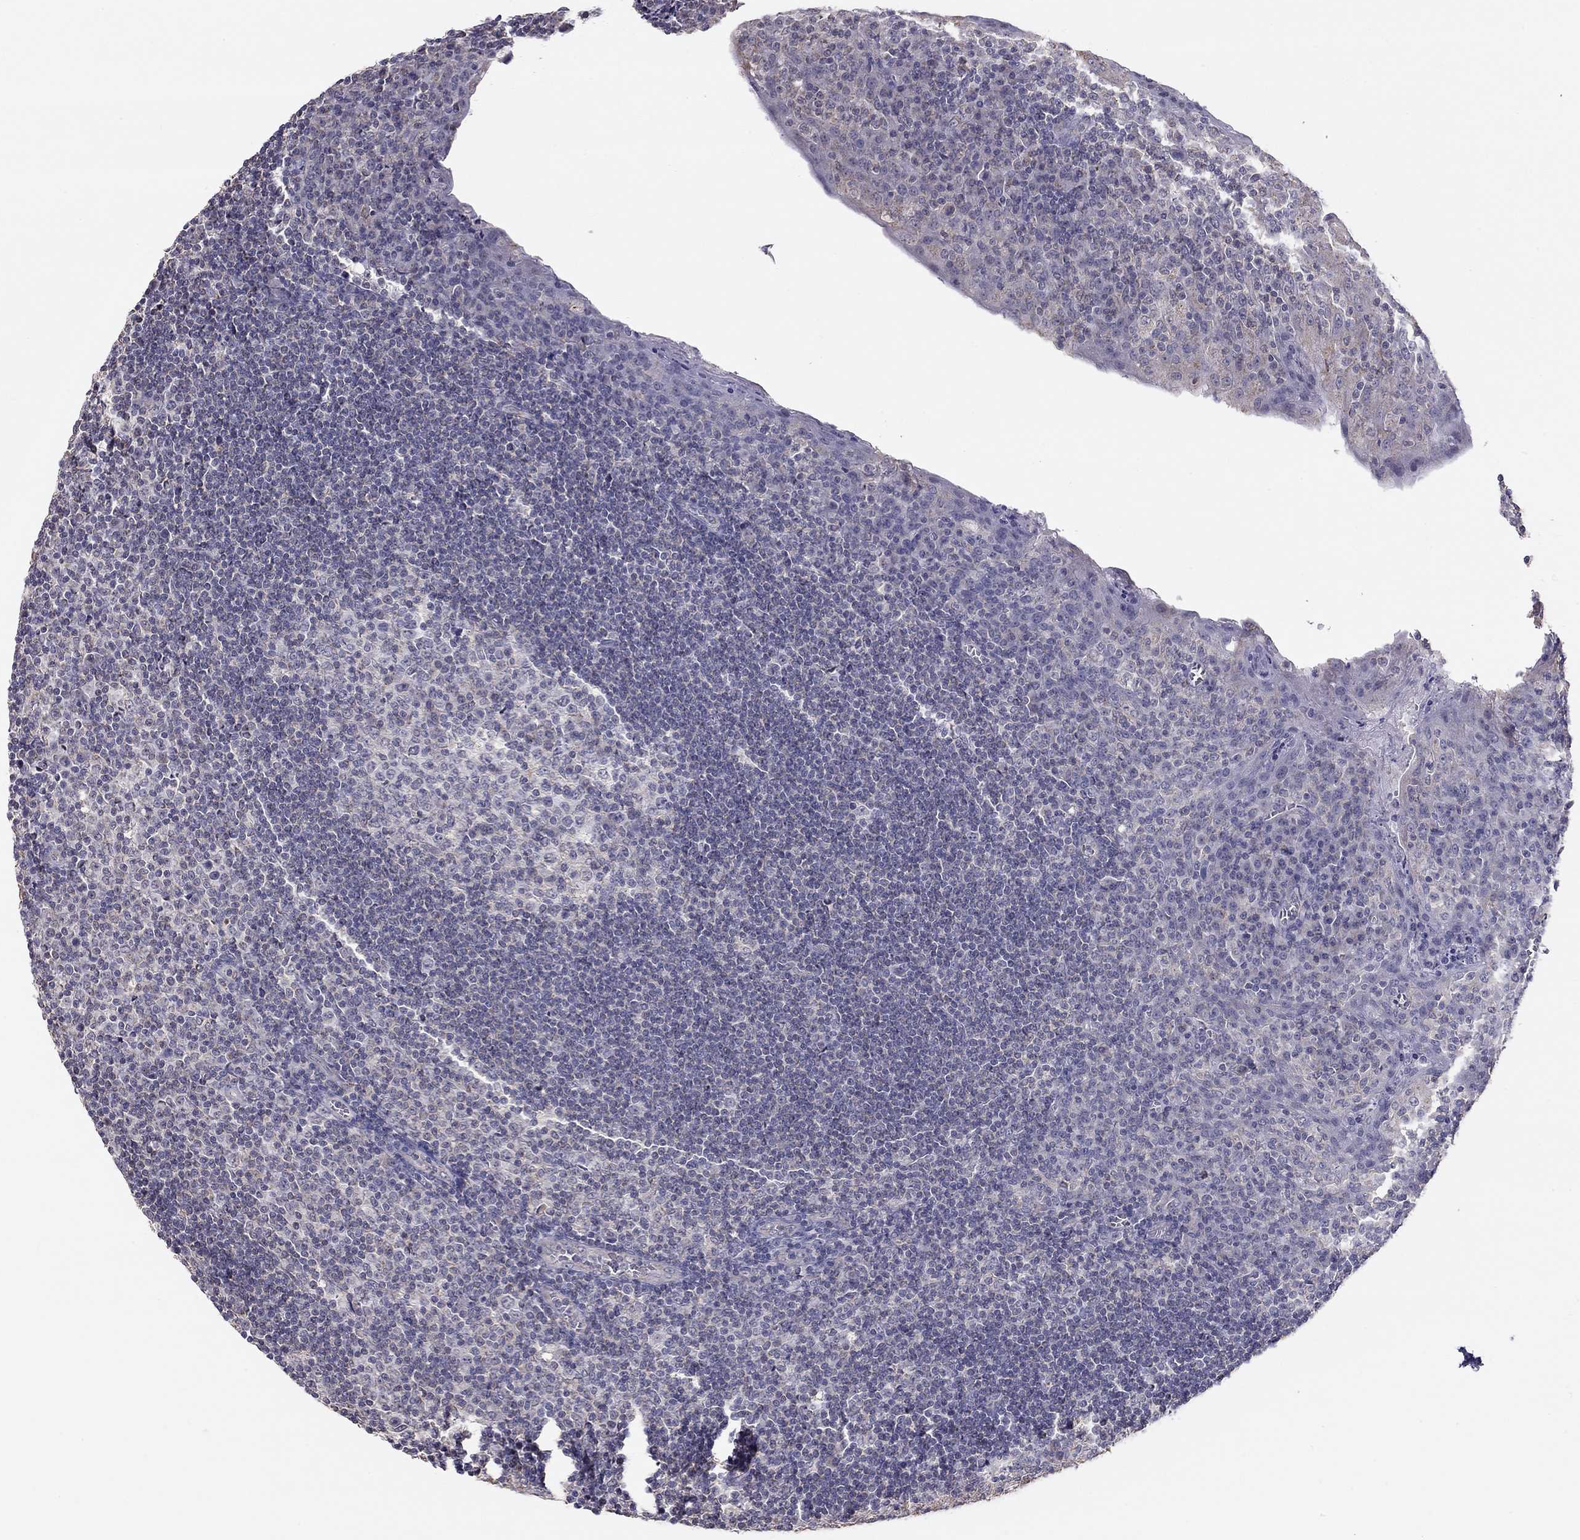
{"staining": {"intensity": "negative", "quantity": "none", "location": "none"}, "tissue": "tonsil", "cell_type": "Germinal center cells", "image_type": "normal", "snomed": [{"axis": "morphology", "description": "Normal tissue, NOS"}, {"axis": "topography", "description": "Tonsil"}], "caption": "DAB (3,3'-diaminobenzidine) immunohistochemical staining of unremarkable tonsil displays no significant staining in germinal center cells.", "gene": "LRIT3", "patient": {"sex": "female", "age": 13}}